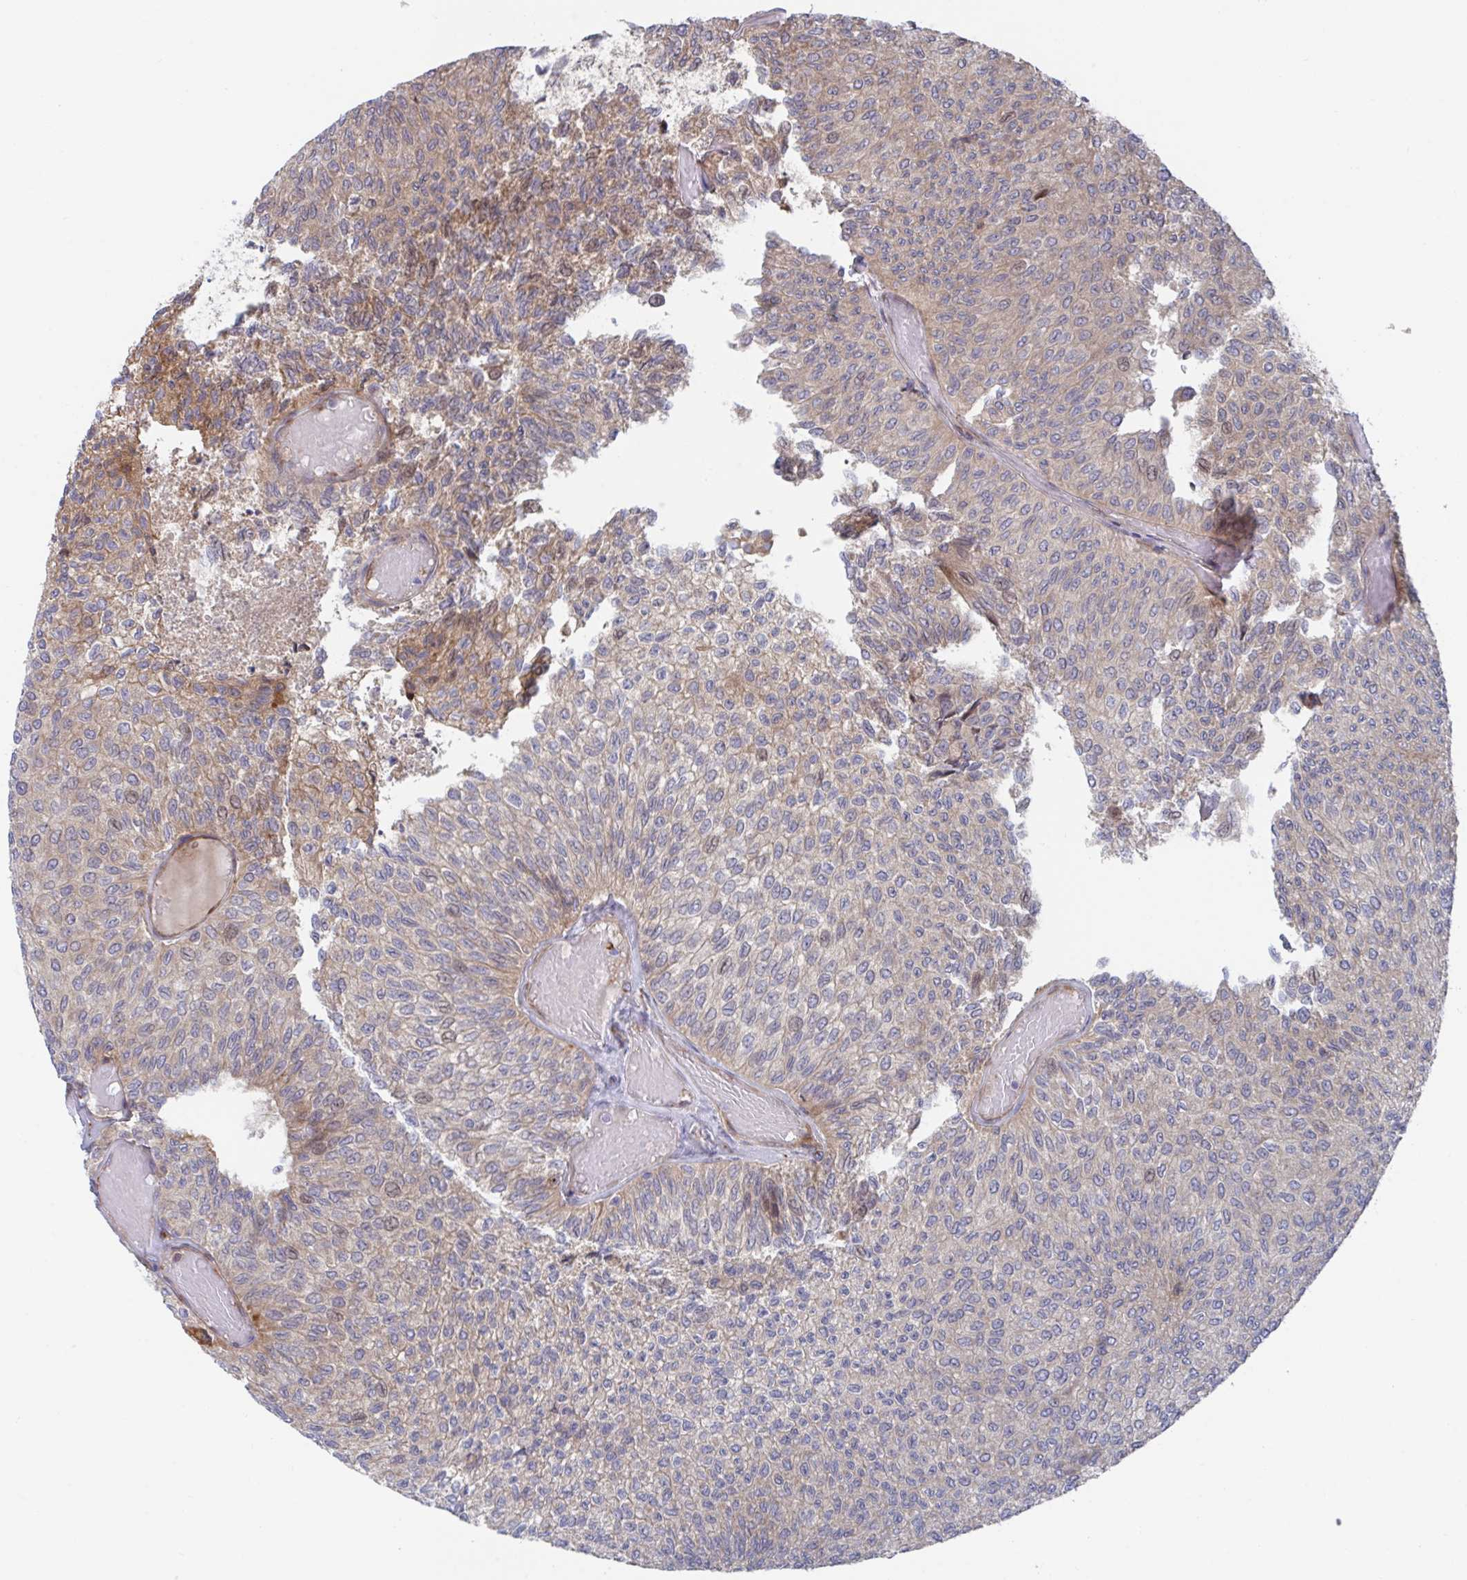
{"staining": {"intensity": "moderate", "quantity": "<25%", "location": "cytoplasmic/membranous"}, "tissue": "urothelial cancer", "cell_type": "Tumor cells", "image_type": "cancer", "snomed": [{"axis": "morphology", "description": "Urothelial carcinoma, Low grade"}, {"axis": "topography", "description": "Urinary bladder"}], "caption": "A histopathology image of human low-grade urothelial carcinoma stained for a protein displays moderate cytoplasmic/membranous brown staining in tumor cells. The protein of interest is stained brown, and the nuclei are stained in blue (DAB IHC with brightfield microscopy, high magnification).", "gene": "FJX1", "patient": {"sex": "male", "age": 78}}